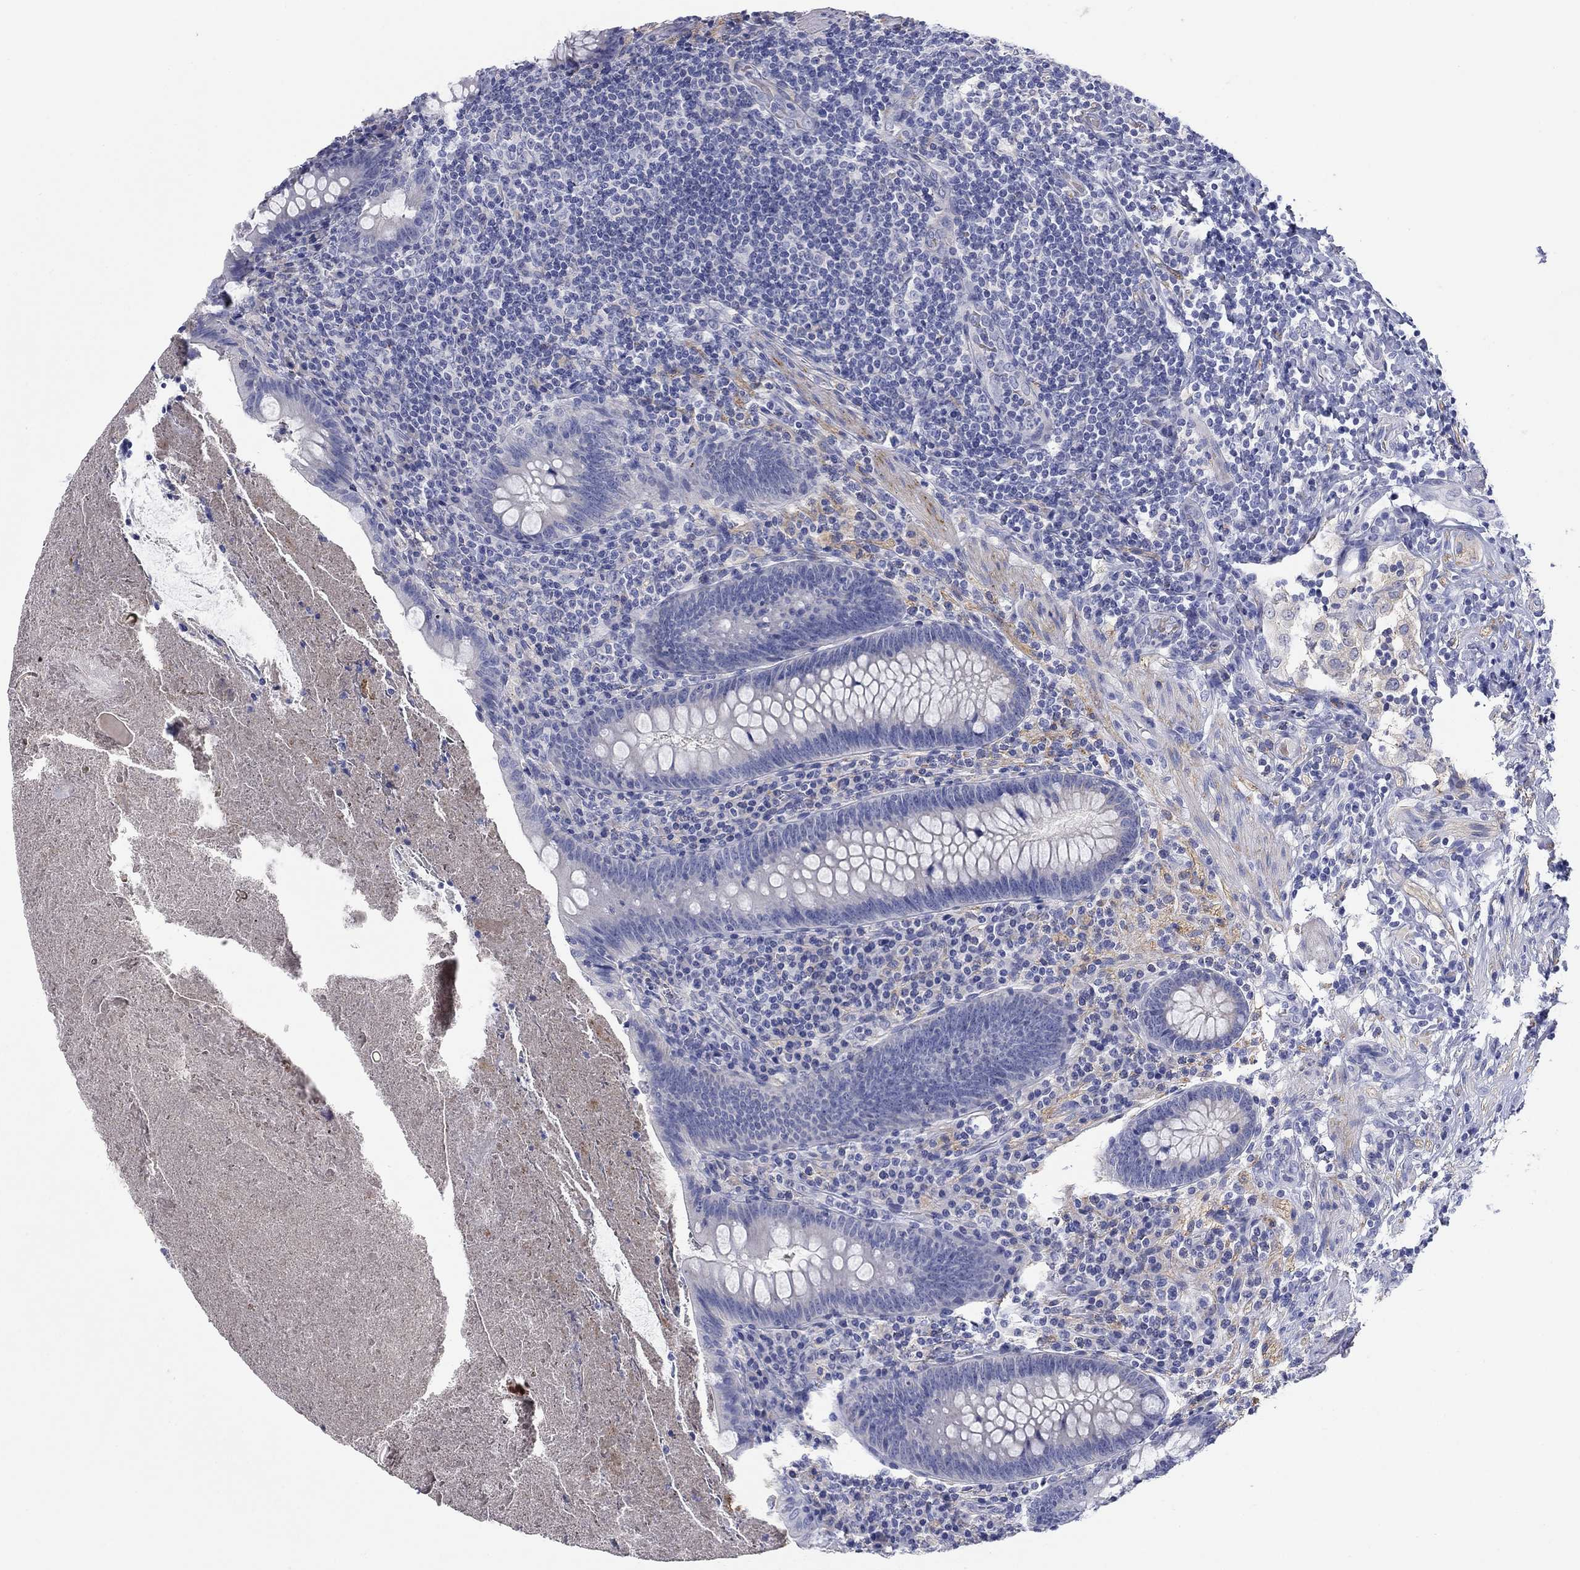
{"staining": {"intensity": "negative", "quantity": "none", "location": "none"}, "tissue": "appendix", "cell_type": "Glandular cells", "image_type": "normal", "snomed": [{"axis": "morphology", "description": "Normal tissue, NOS"}, {"axis": "topography", "description": "Appendix"}], "caption": "This is a image of immunohistochemistry (IHC) staining of normal appendix, which shows no expression in glandular cells. (Stains: DAB immunohistochemistry with hematoxylin counter stain, Microscopy: brightfield microscopy at high magnification).", "gene": "PTPRZ1", "patient": {"sex": "male", "age": 47}}